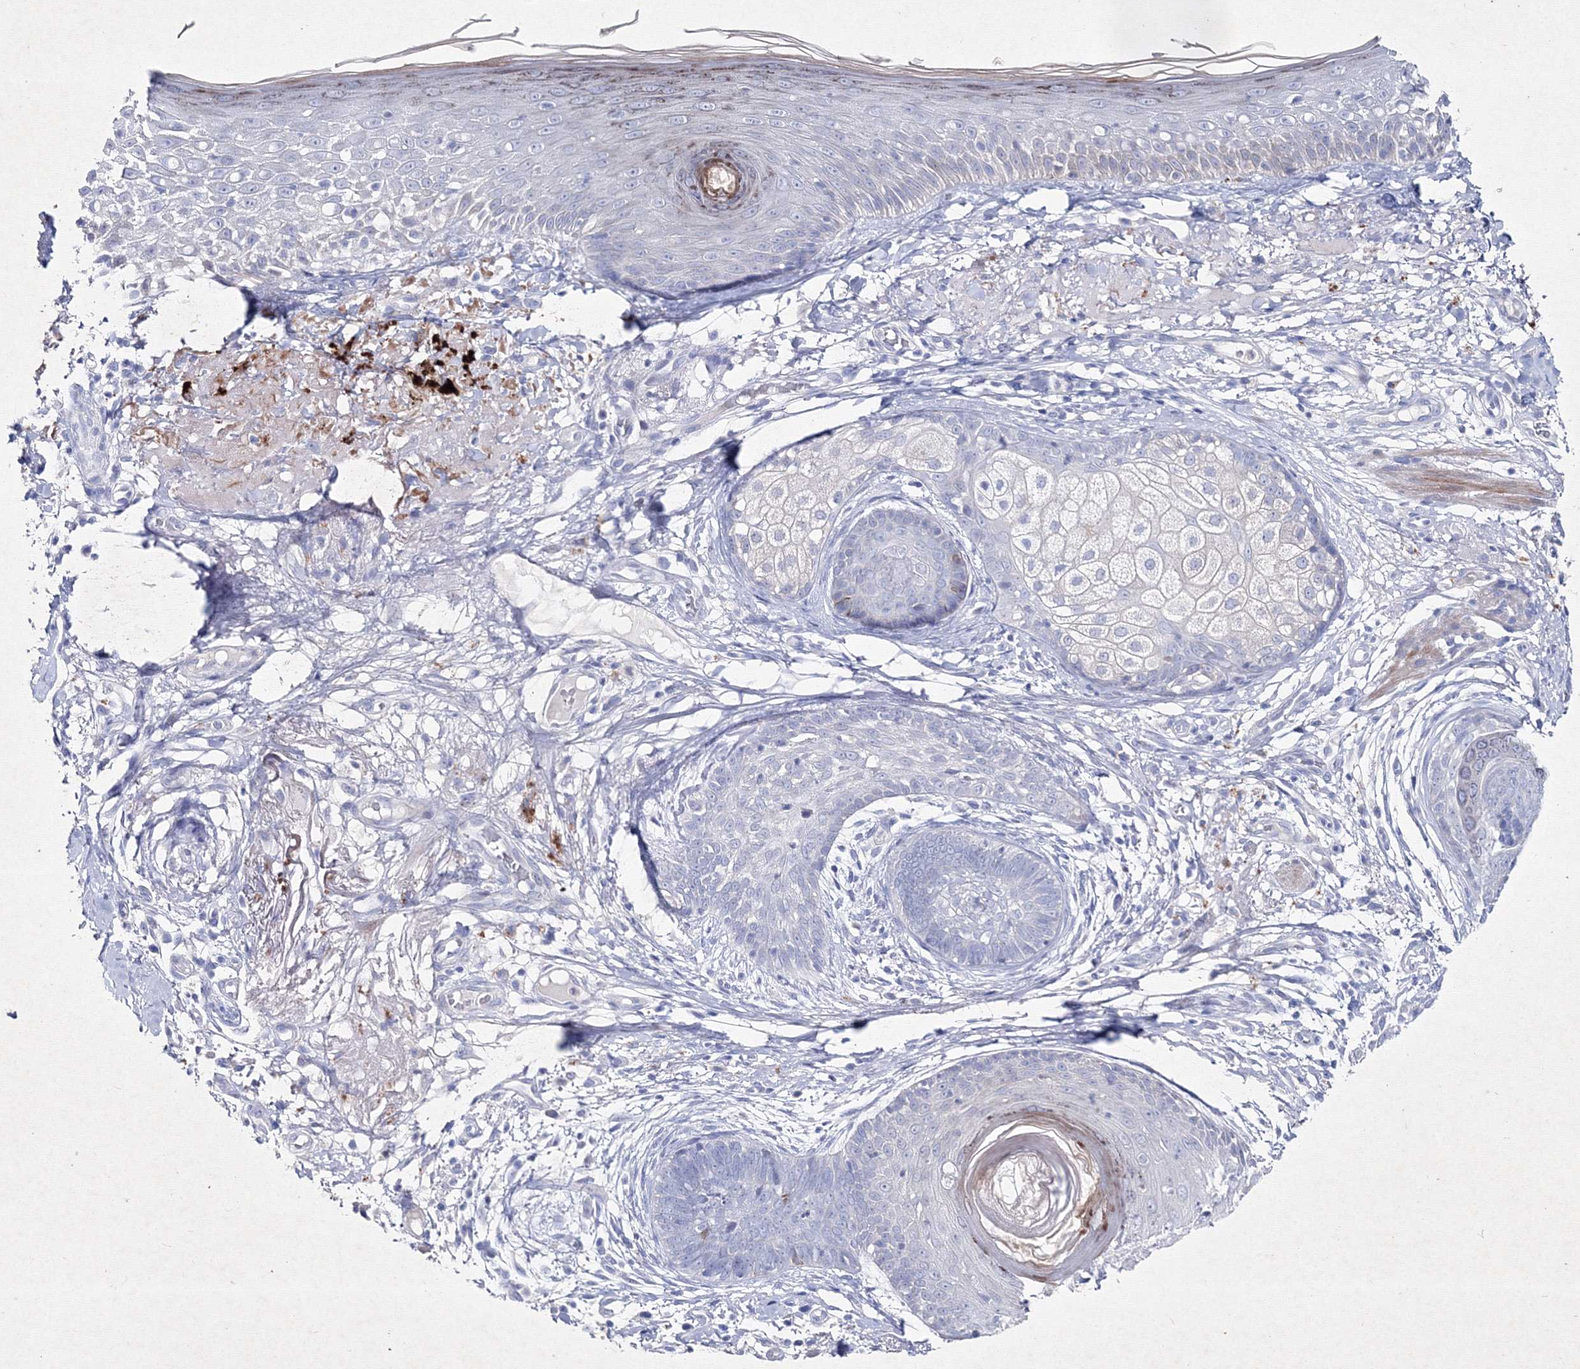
{"staining": {"intensity": "negative", "quantity": "none", "location": "none"}, "tissue": "skin cancer", "cell_type": "Tumor cells", "image_type": "cancer", "snomed": [{"axis": "morphology", "description": "Squamous cell carcinoma, NOS"}, {"axis": "topography", "description": "Skin"}], "caption": "The histopathology image shows no significant positivity in tumor cells of squamous cell carcinoma (skin).", "gene": "SMIM29", "patient": {"sex": "female", "age": 88}}